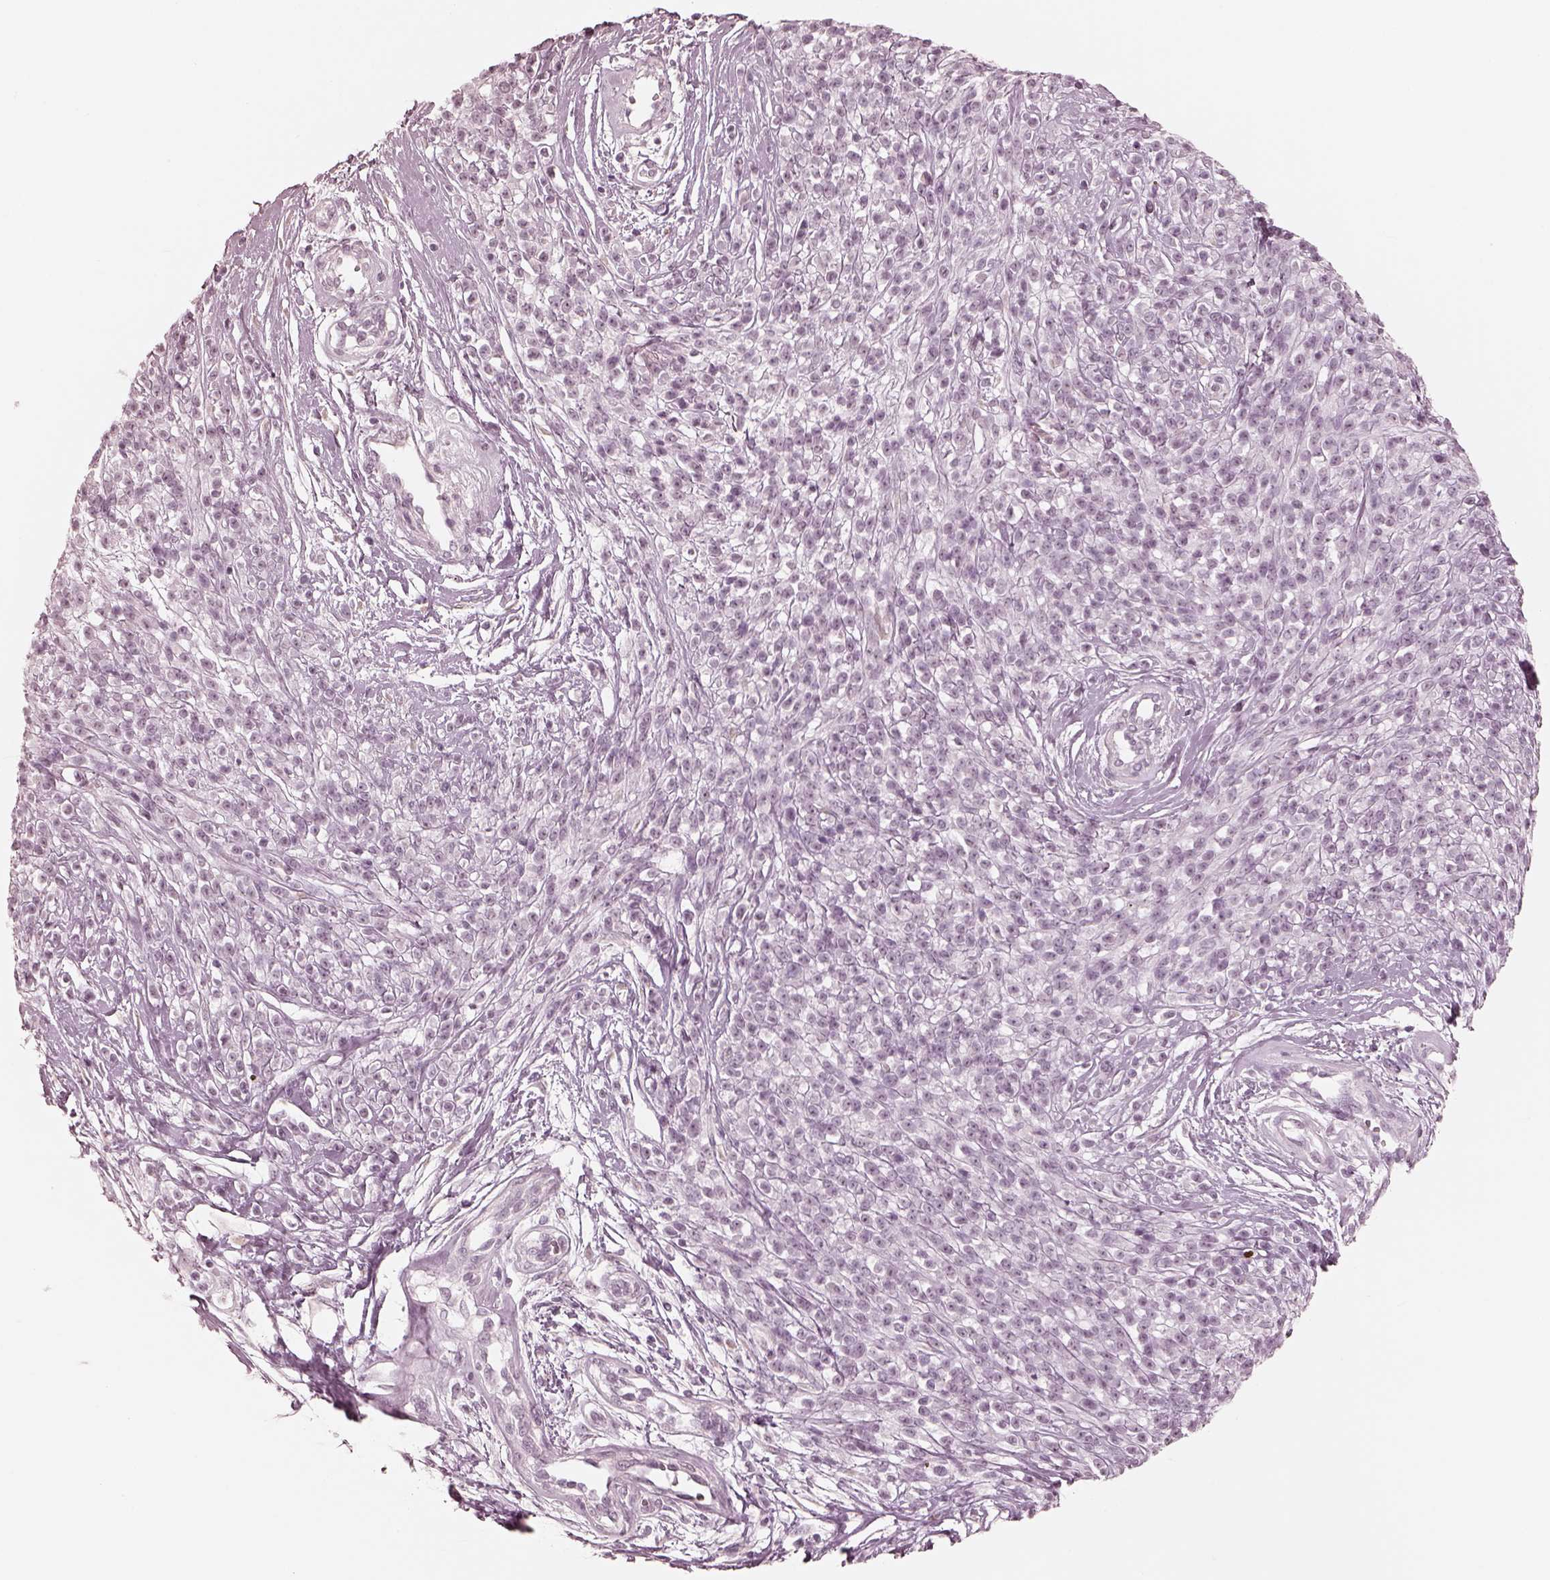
{"staining": {"intensity": "negative", "quantity": "none", "location": "none"}, "tissue": "melanoma", "cell_type": "Tumor cells", "image_type": "cancer", "snomed": [{"axis": "morphology", "description": "Malignant melanoma, NOS"}, {"axis": "topography", "description": "Skin"}, {"axis": "topography", "description": "Skin of trunk"}], "caption": "There is no significant staining in tumor cells of malignant melanoma. Nuclei are stained in blue.", "gene": "CALR3", "patient": {"sex": "male", "age": 74}}